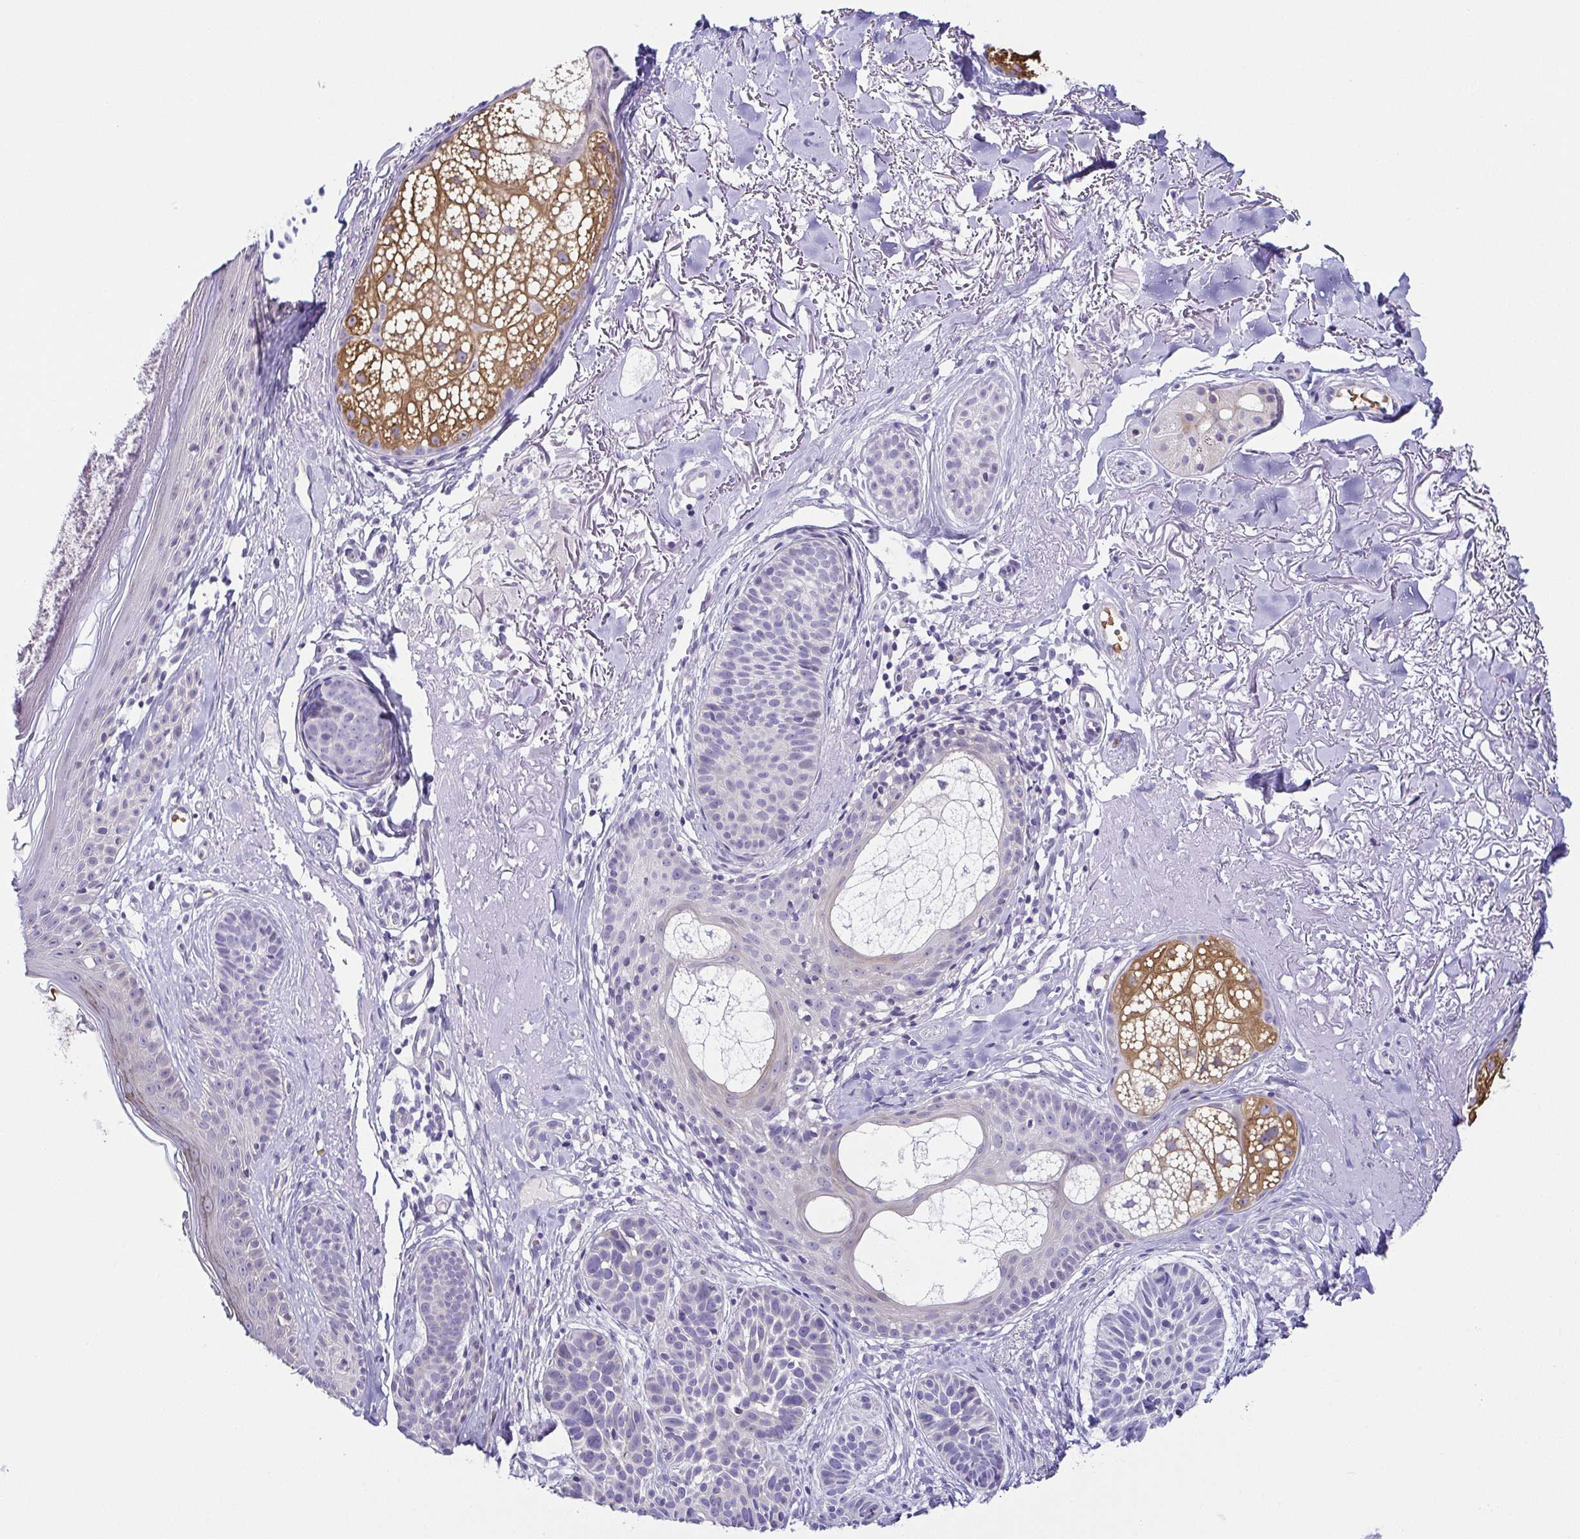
{"staining": {"intensity": "negative", "quantity": "none", "location": "none"}, "tissue": "skin cancer", "cell_type": "Tumor cells", "image_type": "cancer", "snomed": [{"axis": "morphology", "description": "Basal cell carcinoma"}, {"axis": "topography", "description": "Skin"}], "caption": "High magnification brightfield microscopy of skin basal cell carcinoma stained with DAB (brown) and counterstained with hematoxylin (blue): tumor cells show no significant expression.", "gene": "FAM162B", "patient": {"sex": "male", "age": 78}}